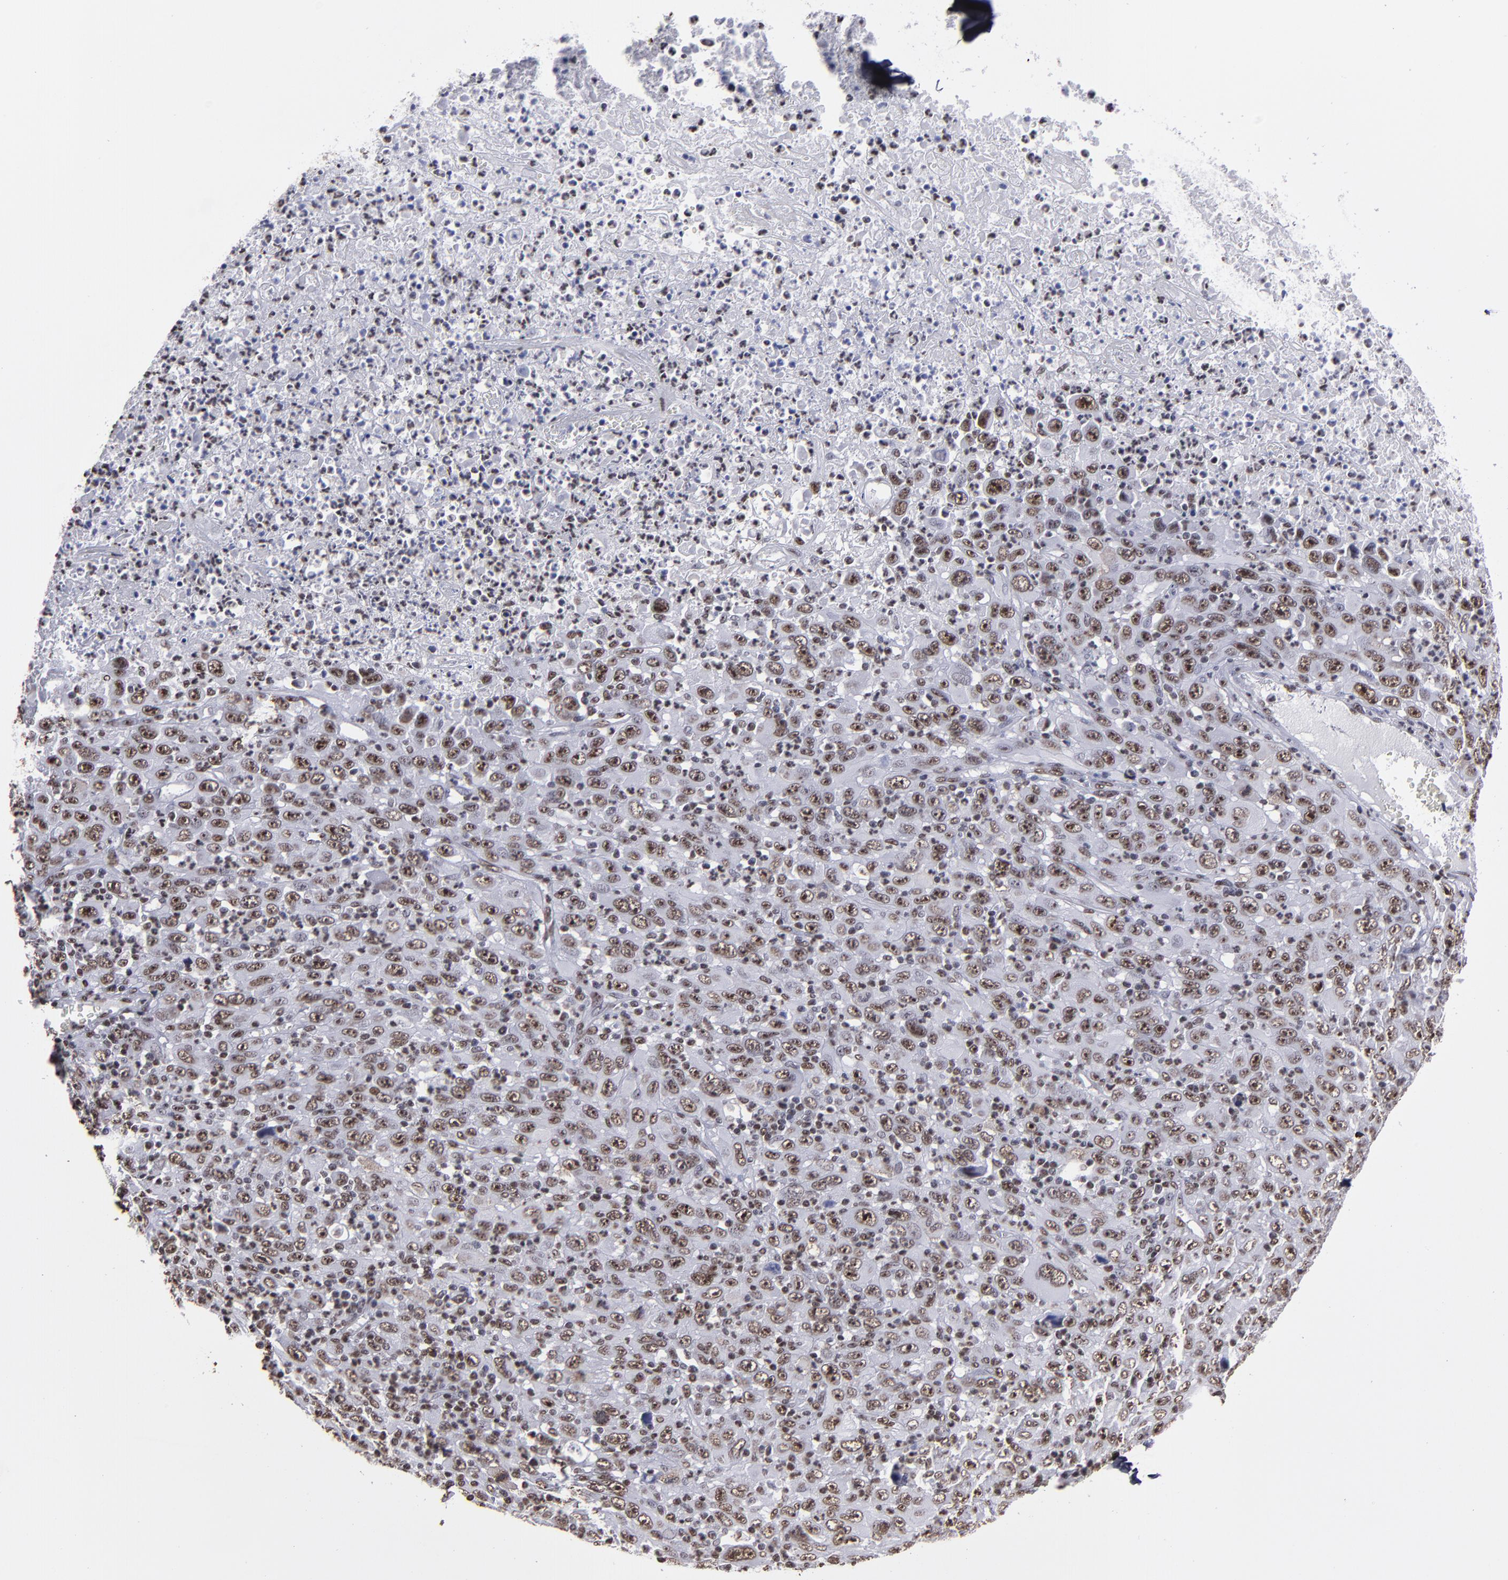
{"staining": {"intensity": "strong", "quantity": ">75%", "location": "nuclear"}, "tissue": "melanoma", "cell_type": "Tumor cells", "image_type": "cancer", "snomed": [{"axis": "morphology", "description": "Malignant melanoma, Metastatic site"}, {"axis": "topography", "description": "Skin"}], "caption": "Melanoma stained with a protein marker demonstrates strong staining in tumor cells.", "gene": "HNRNPA2B1", "patient": {"sex": "female", "age": 56}}